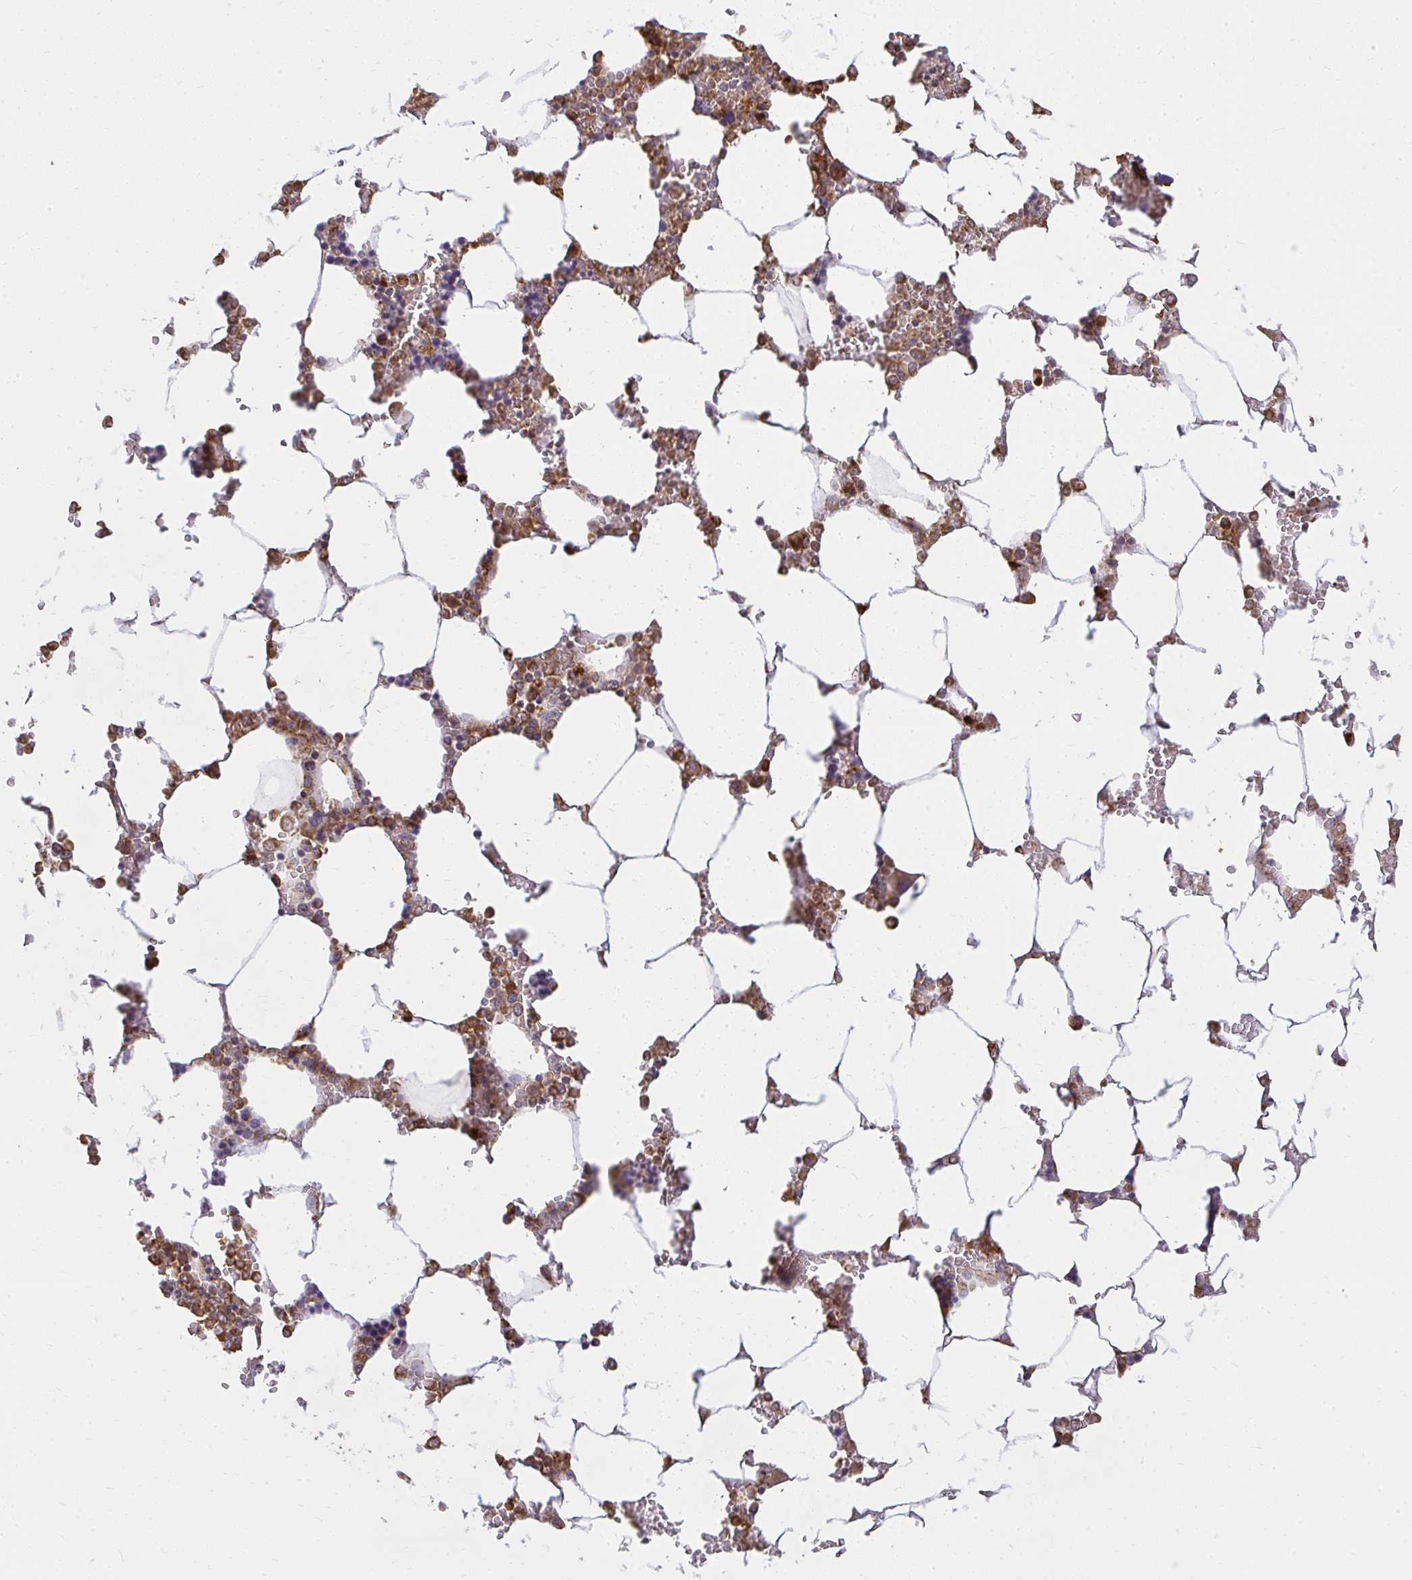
{"staining": {"intensity": "moderate", "quantity": ">75%", "location": "cytoplasmic/membranous"}, "tissue": "bone marrow", "cell_type": "Hematopoietic cells", "image_type": "normal", "snomed": [{"axis": "morphology", "description": "Normal tissue, NOS"}, {"axis": "topography", "description": "Bone marrow"}], "caption": "IHC staining of unremarkable bone marrow, which demonstrates medium levels of moderate cytoplasmic/membranous expression in about >75% of hematopoietic cells indicating moderate cytoplasmic/membranous protein staining. The staining was performed using DAB (brown) for protein detection and nuclei were counterstained in hematoxylin (blue).", "gene": "GNS", "patient": {"sex": "male", "age": 64}}